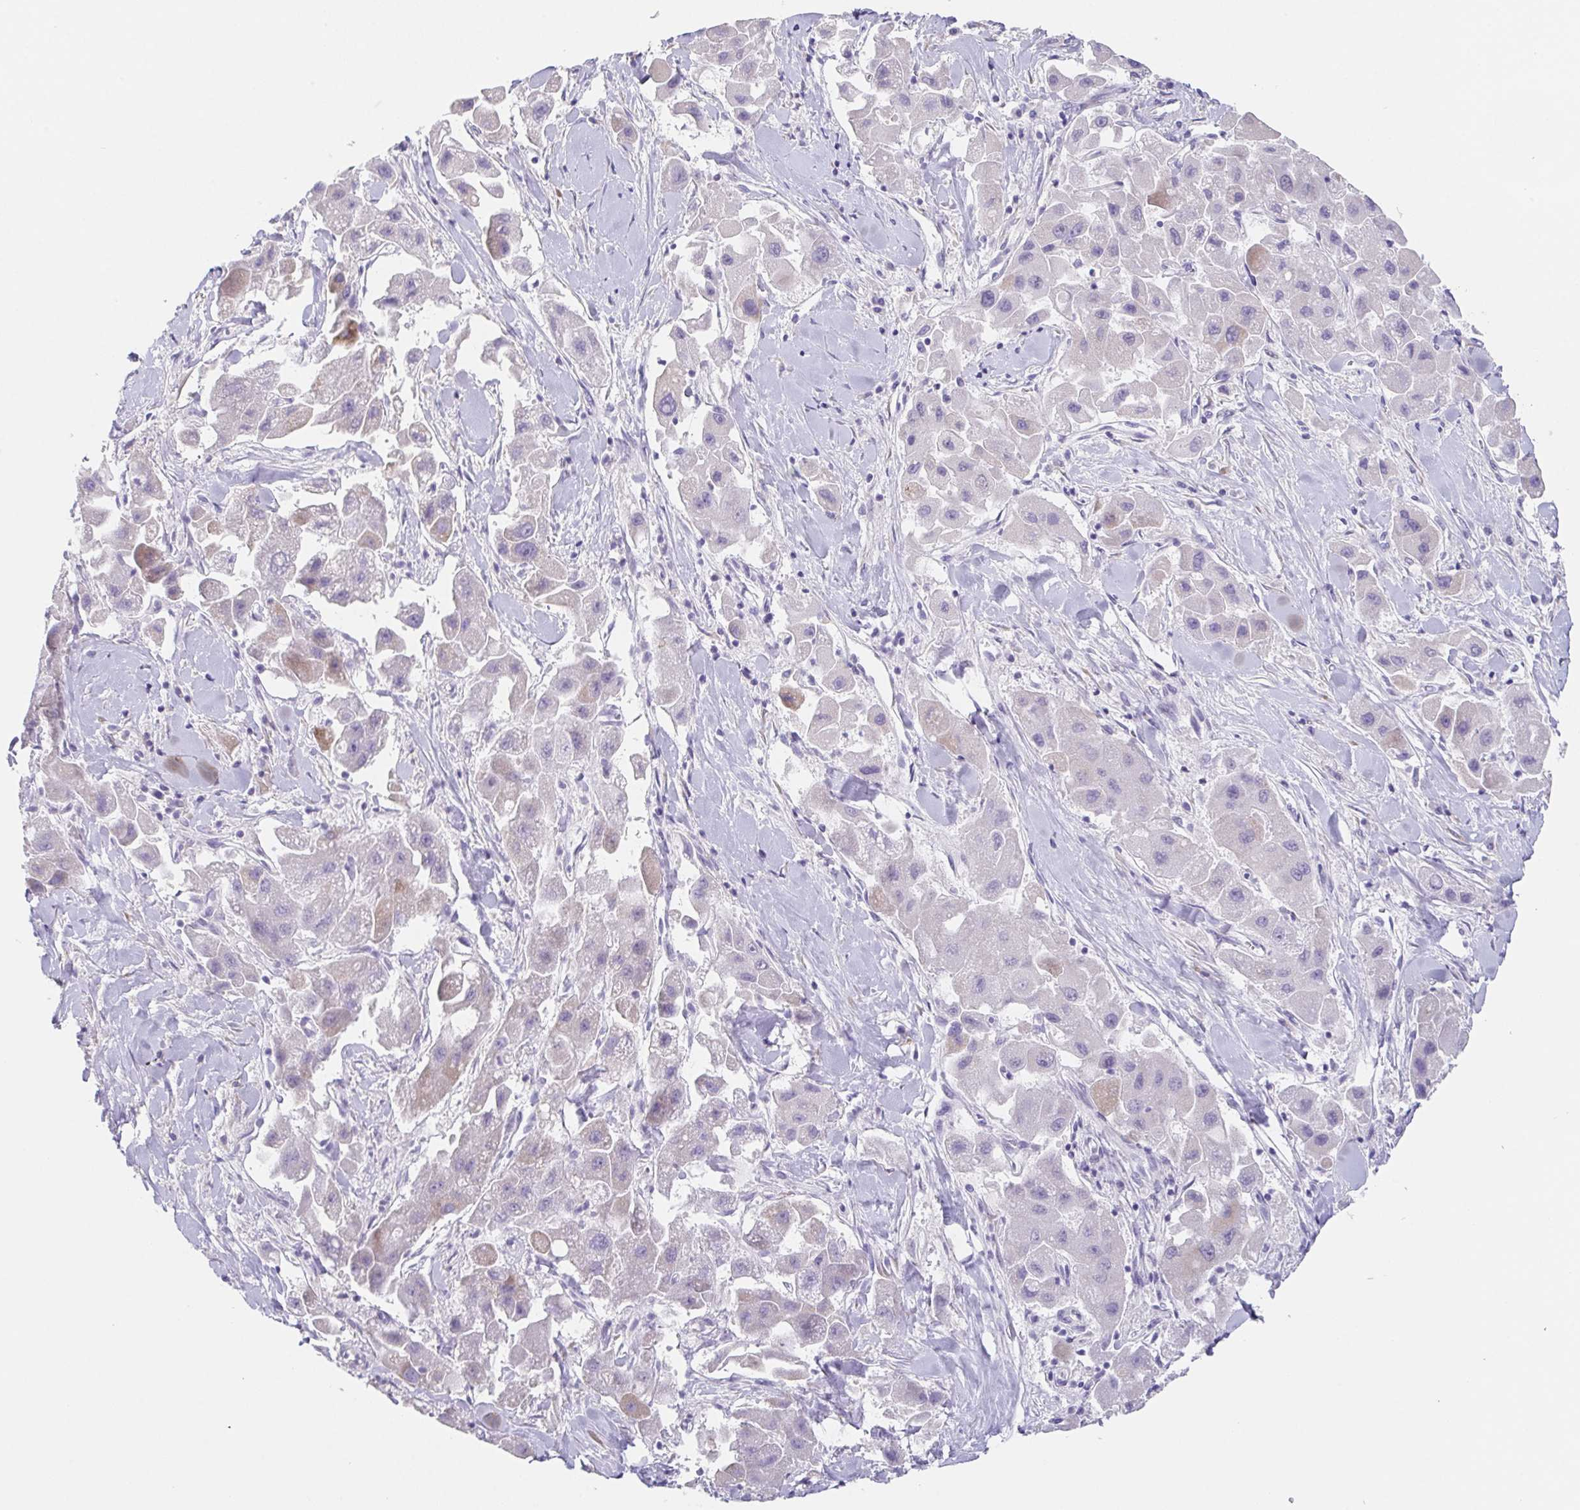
{"staining": {"intensity": "negative", "quantity": "none", "location": "none"}, "tissue": "liver cancer", "cell_type": "Tumor cells", "image_type": "cancer", "snomed": [{"axis": "morphology", "description": "Carcinoma, Hepatocellular, NOS"}, {"axis": "topography", "description": "Liver"}], "caption": "A high-resolution histopathology image shows immunohistochemistry staining of liver cancer, which exhibits no significant expression in tumor cells.", "gene": "HDGFL1", "patient": {"sex": "male", "age": 24}}